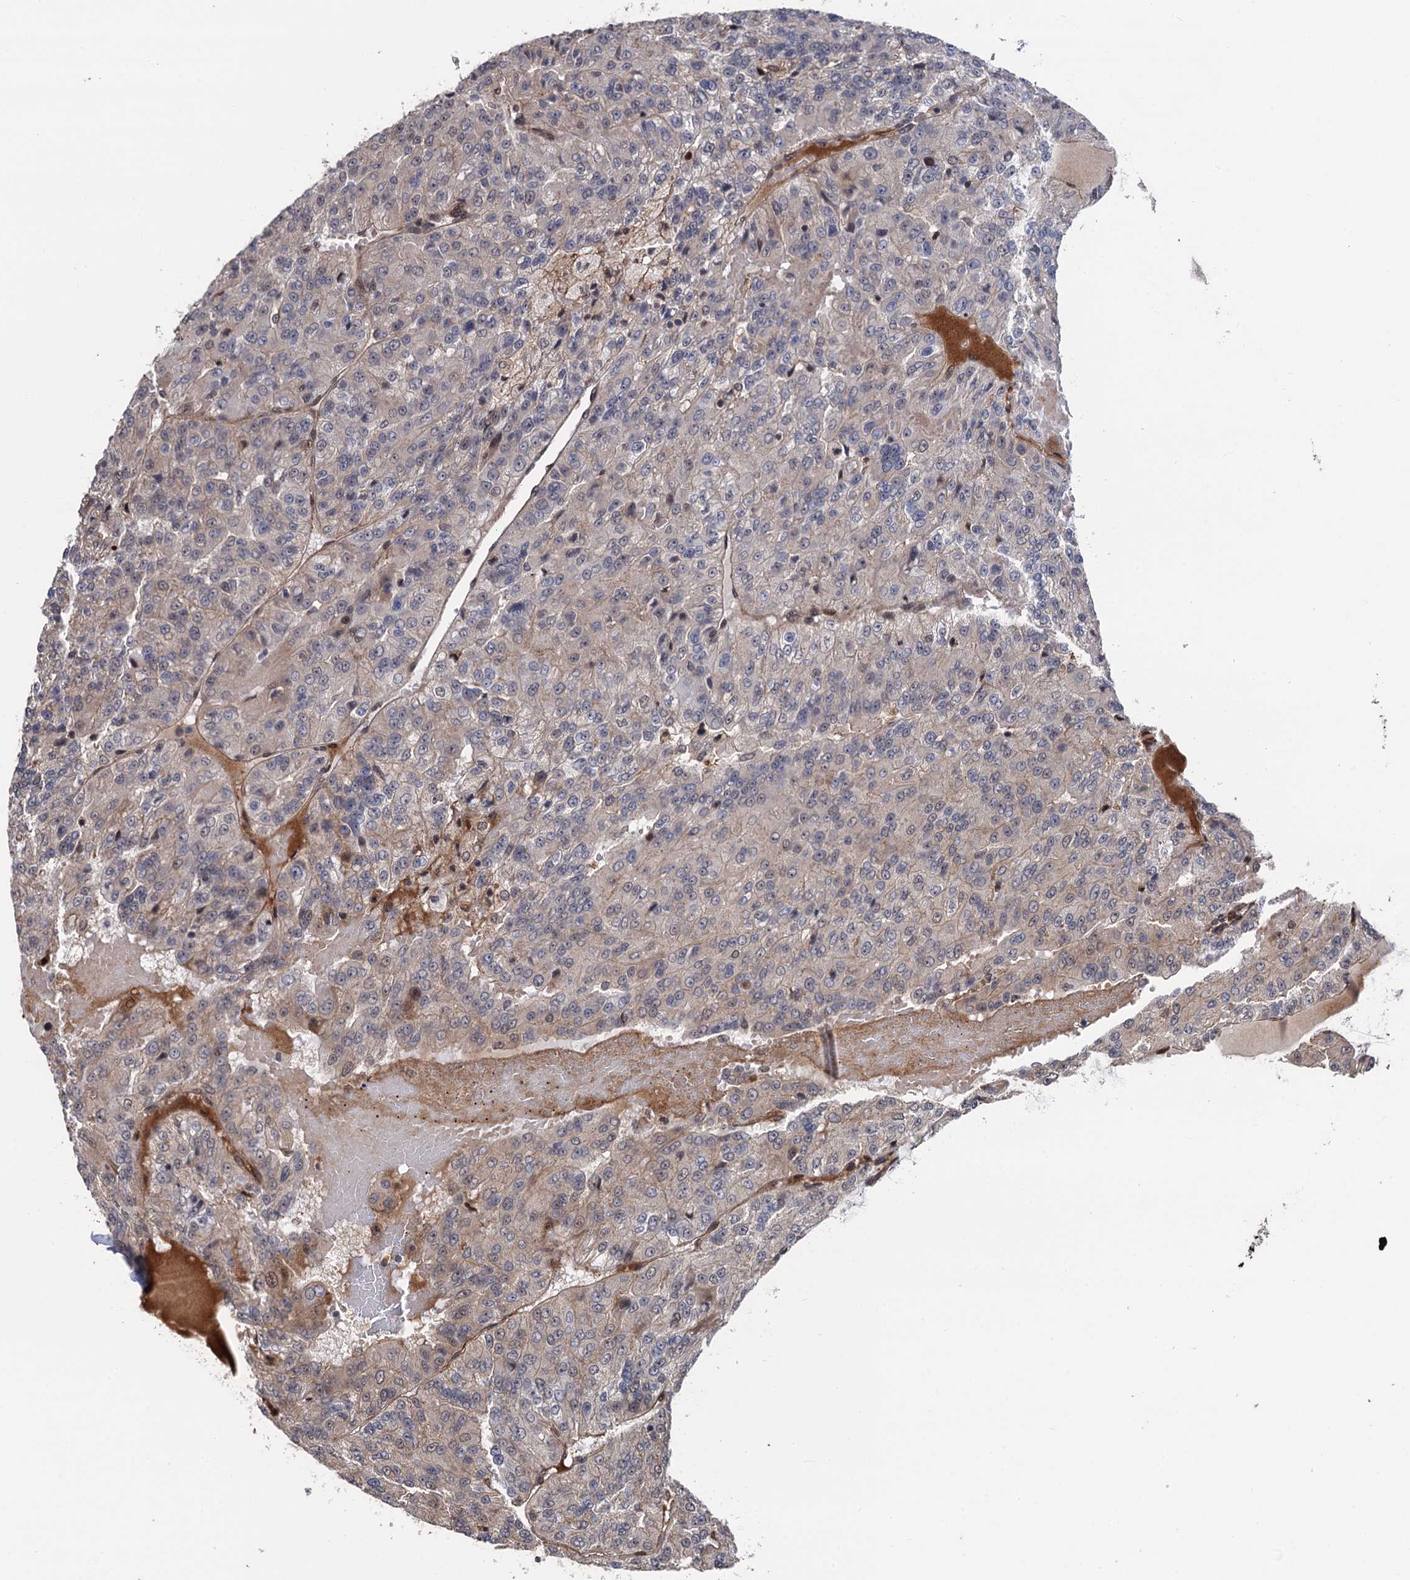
{"staining": {"intensity": "weak", "quantity": "<25%", "location": "cytoplasmic/membranous"}, "tissue": "renal cancer", "cell_type": "Tumor cells", "image_type": "cancer", "snomed": [{"axis": "morphology", "description": "Adenocarcinoma, NOS"}, {"axis": "topography", "description": "Kidney"}], "caption": "Immunohistochemistry (IHC) histopathology image of neoplastic tissue: renal cancer stained with DAB demonstrates no significant protein positivity in tumor cells.", "gene": "CDC23", "patient": {"sex": "female", "age": 63}}